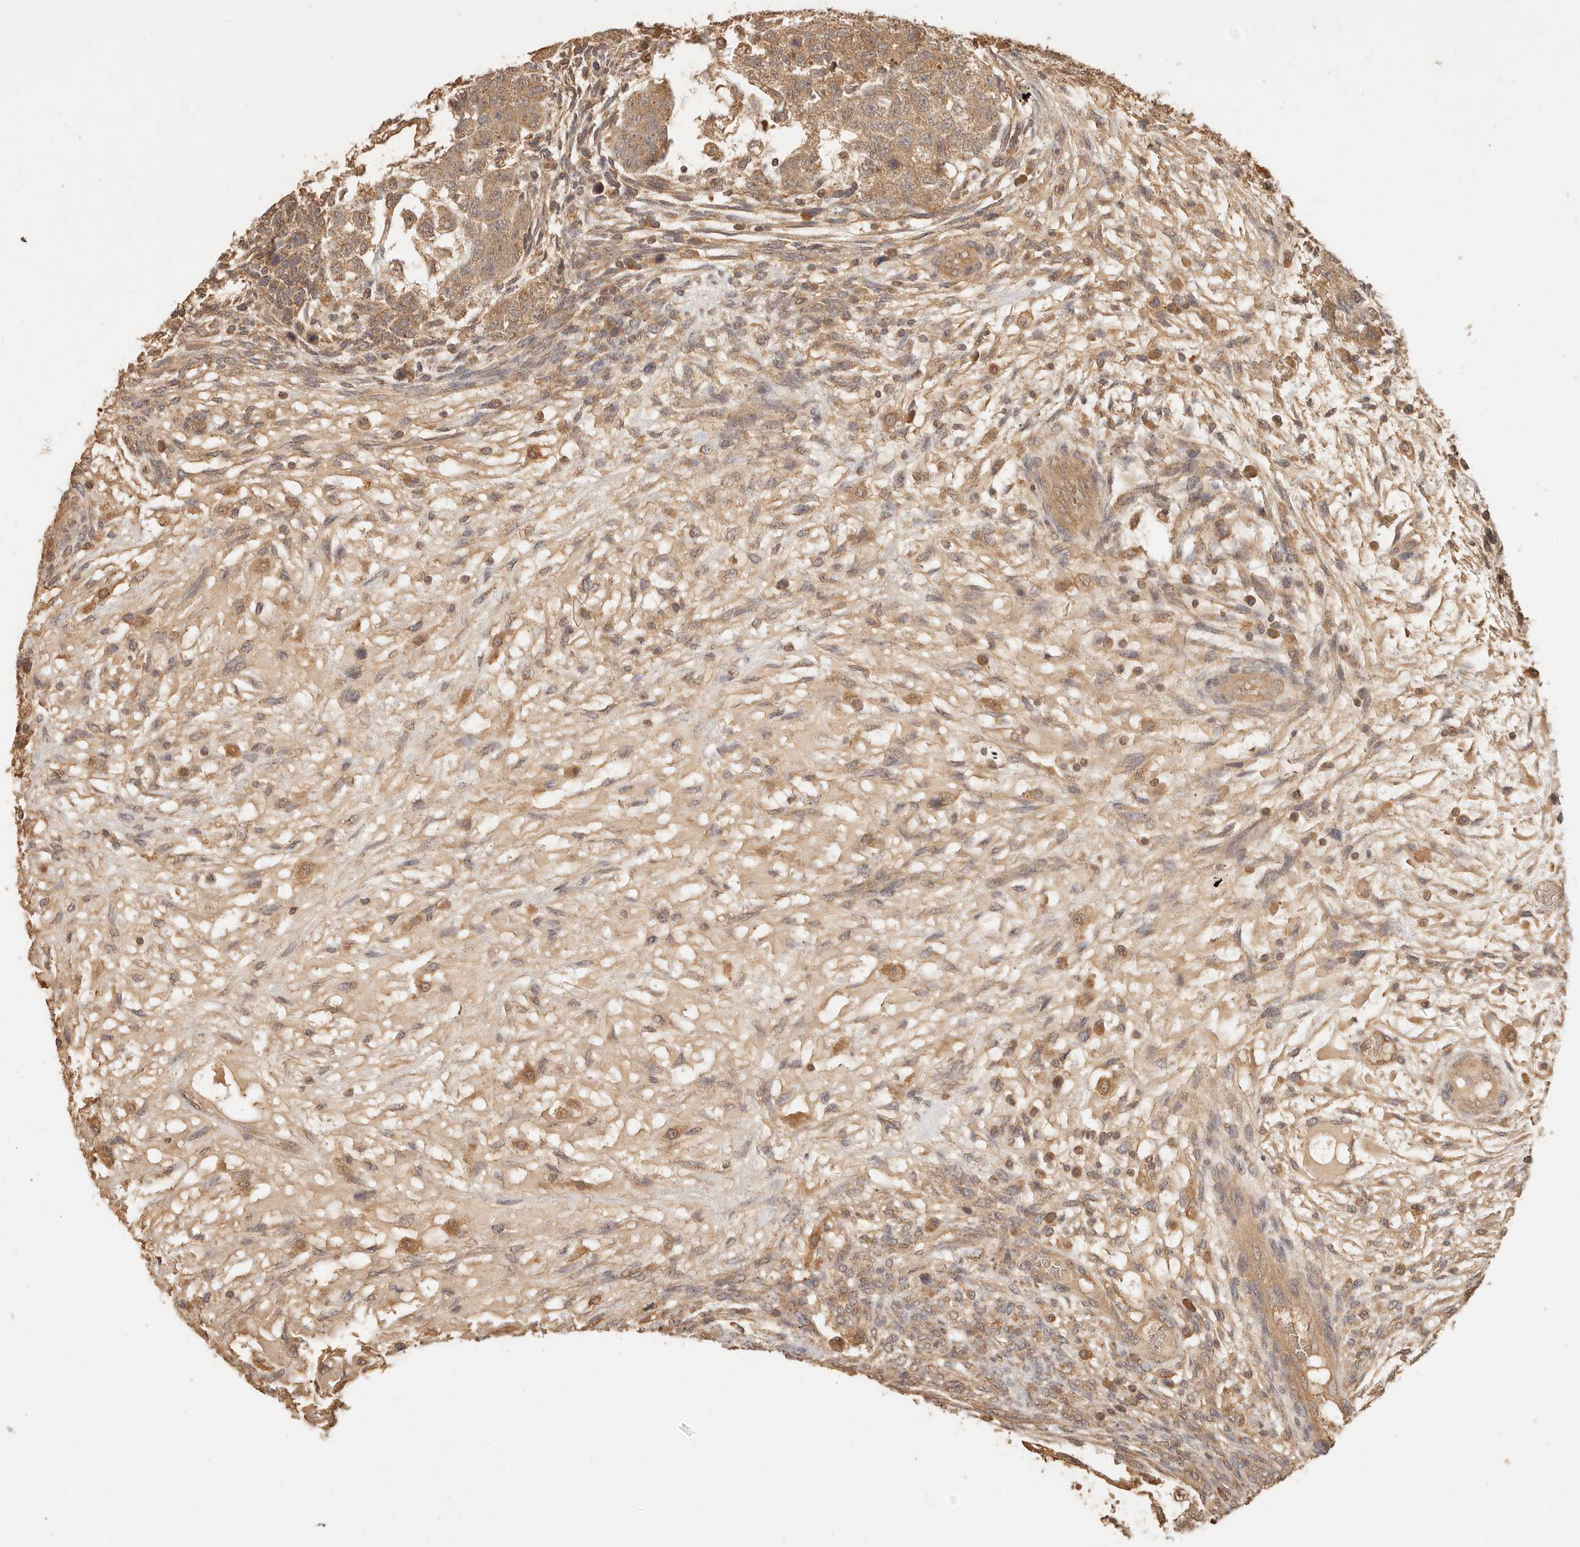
{"staining": {"intensity": "moderate", "quantity": ">75%", "location": "cytoplasmic/membranous"}, "tissue": "testis cancer", "cell_type": "Tumor cells", "image_type": "cancer", "snomed": [{"axis": "morphology", "description": "Normal tissue, NOS"}, {"axis": "morphology", "description": "Carcinoma, Embryonal, NOS"}, {"axis": "topography", "description": "Testis"}], "caption": "IHC (DAB (3,3'-diaminobenzidine)) staining of testis cancer demonstrates moderate cytoplasmic/membranous protein staining in approximately >75% of tumor cells.", "gene": "INTS11", "patient": {"sex": "male", "age": 36}}